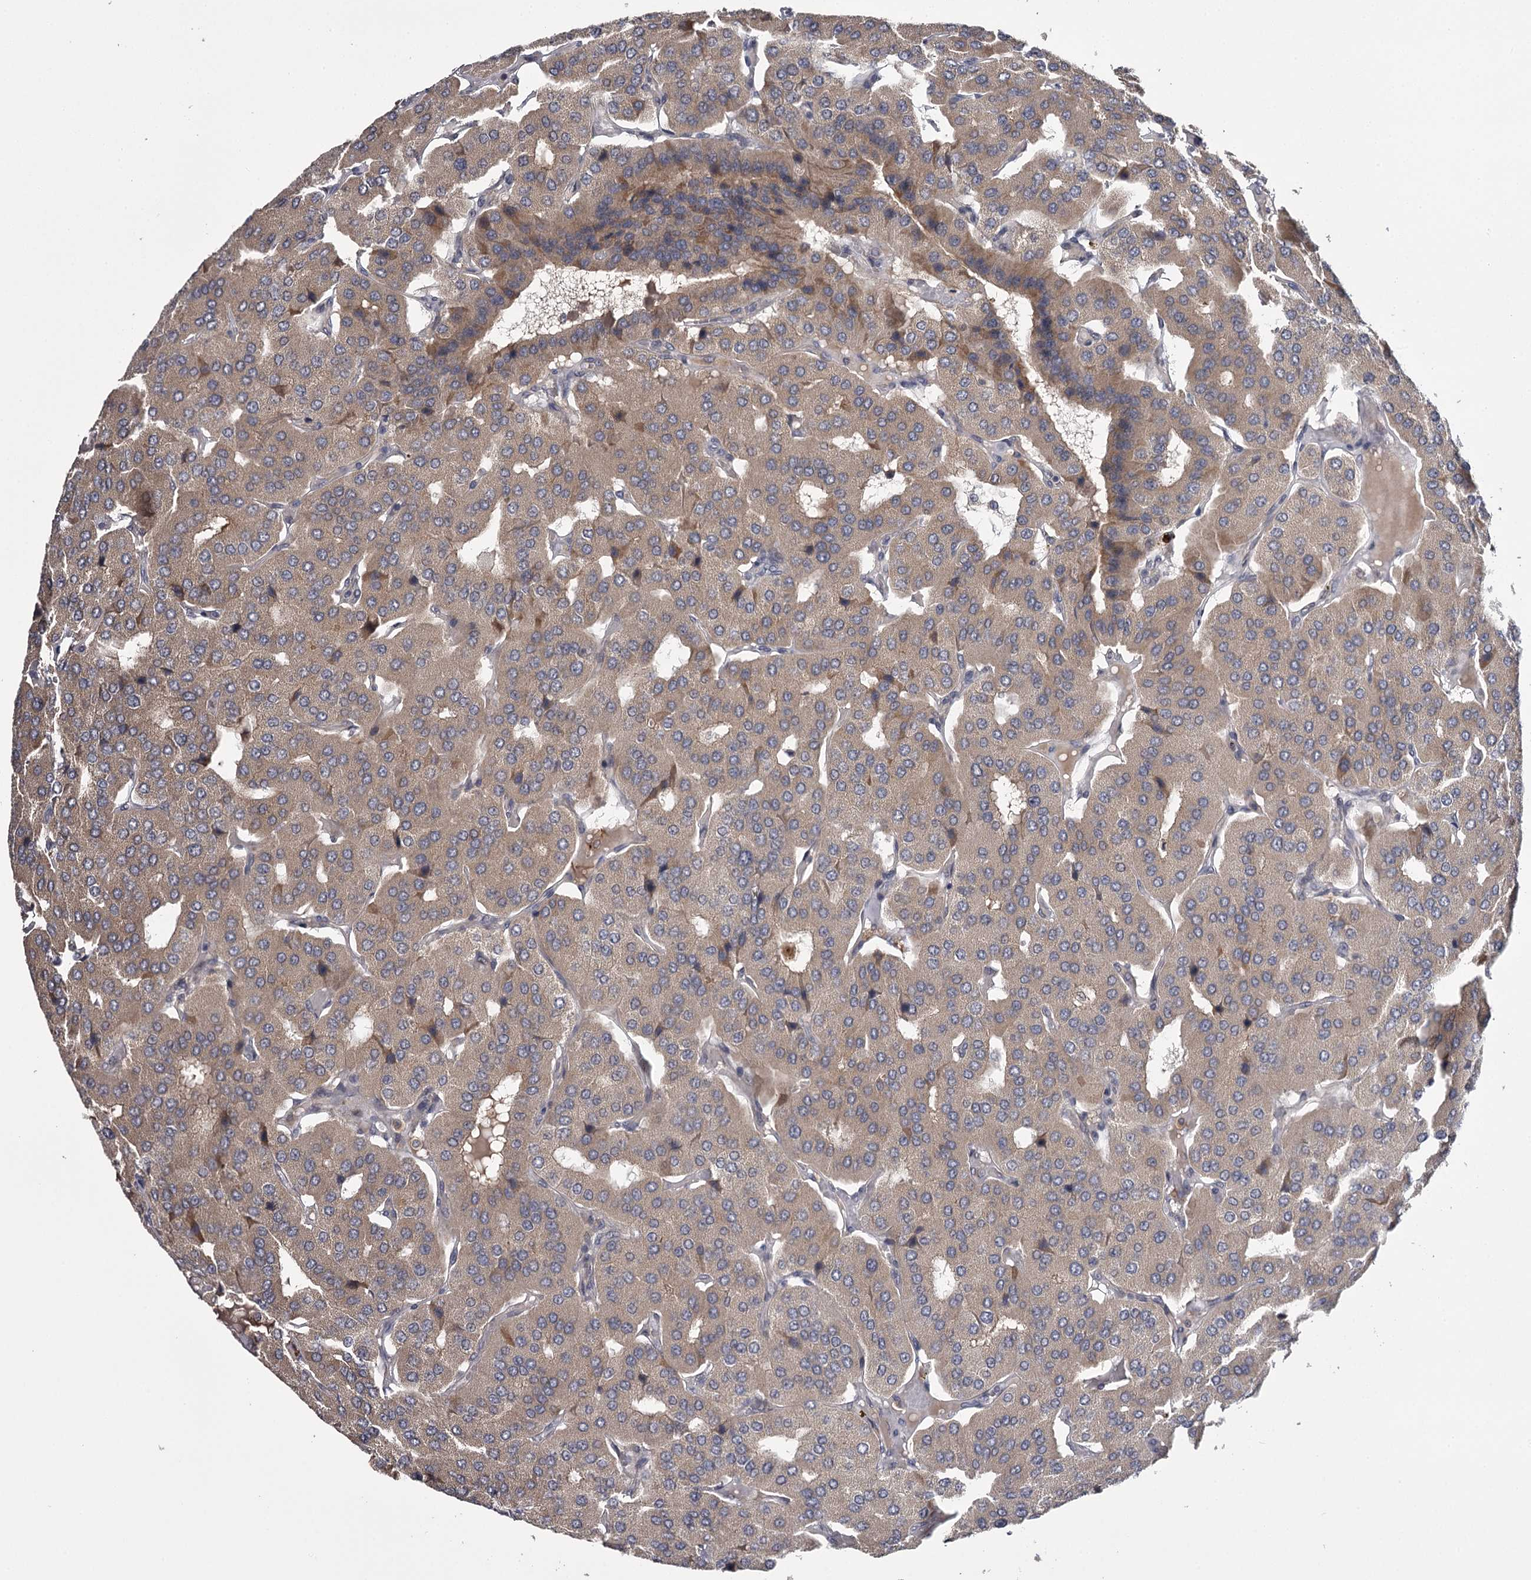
{"staining": {"intensity": "moderate", "quantity": ">75%", "location": "cytoplasmic/membranous"}, "tissue": "parathyroid gland", "cell_type": "Glandular cells", "image_type": "normal", "snomed": [{"axis": "morphology", "description": "Normal tissue, NOS"}, {"axis": "morphology", "description": "Adenoma, NOS"}, {"axis": "topography", "description": "Parathyroid gland"}], "caption": "Immunohistochemistry (IHC) image of unremarkable parathyroid gland: parathyroid gland stained using IHC exhibits medium levels of moderate protein expression localized specifically in the cytoplasmic/membranous of glandular cells, appearing as a cytoplasmic/membranous brown color.", "gene": "CWF19L2", "patient": {"sex": "female", "age": 86}}